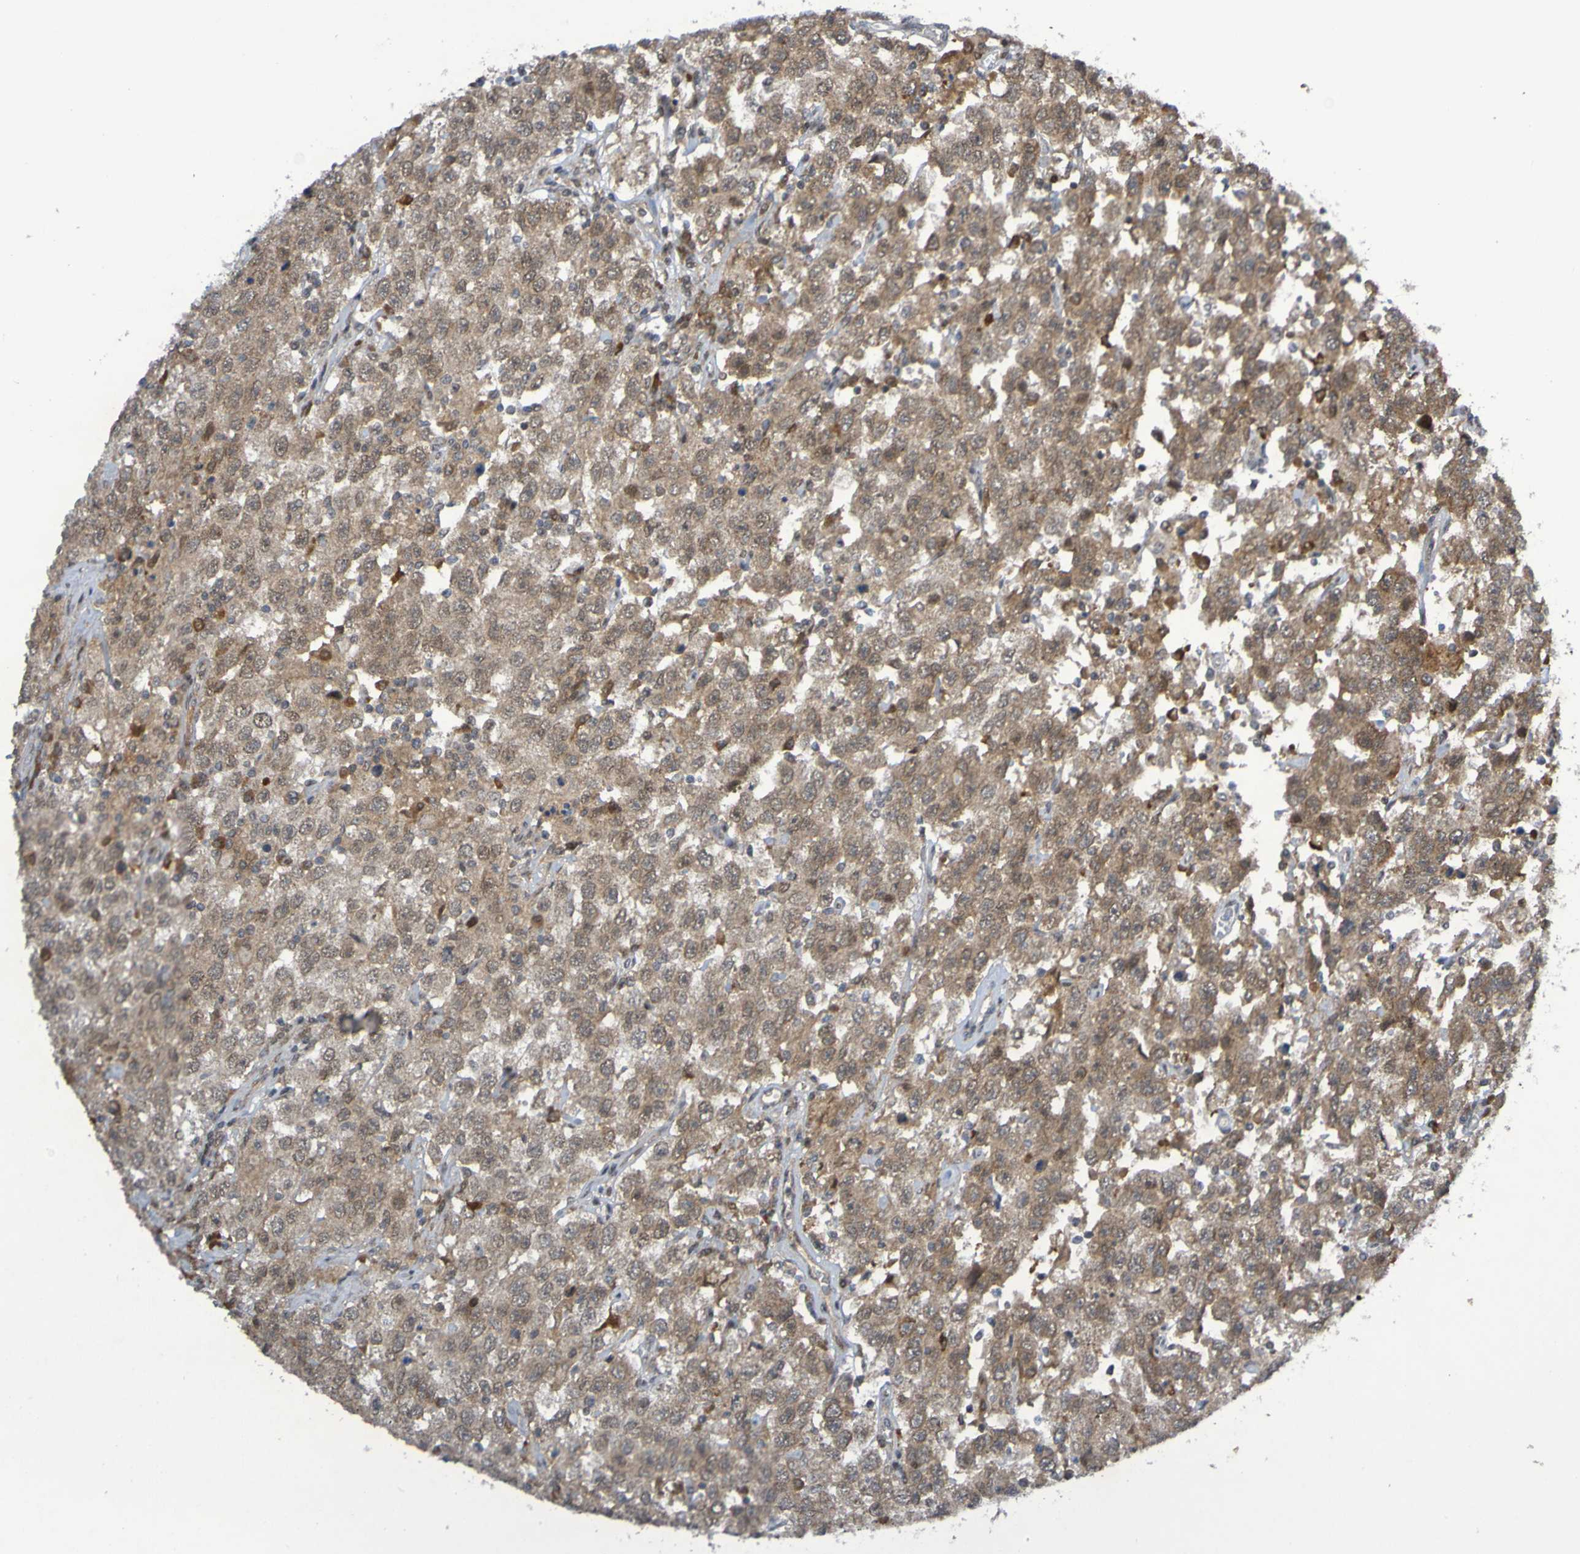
{"staining": {"intensity": "weak", "quantity": ">75%", "location": "cytoplasmic/membranous"}, "tissue": "testis cancer", "cell_type": "Tumor cells", "image_type": "cancer", "snomed": [{"axis": "morphology", "description": "Seminoma, NOS"}, {"axis": "topography", "description": "Testis"}], "caption": "The photomicrograph reveals staining of testis cancer (seminoma), revealing weak cytoplasmic/membranous protein positivity (brown color) within tumor cells. The protein of interest is stained brown, and the nuclei are stained in blue (DAB IHC with brightfield microscopy, high magnification).", "gene": "ITLN1", "patient": {"sex": "male", "age": 41}}